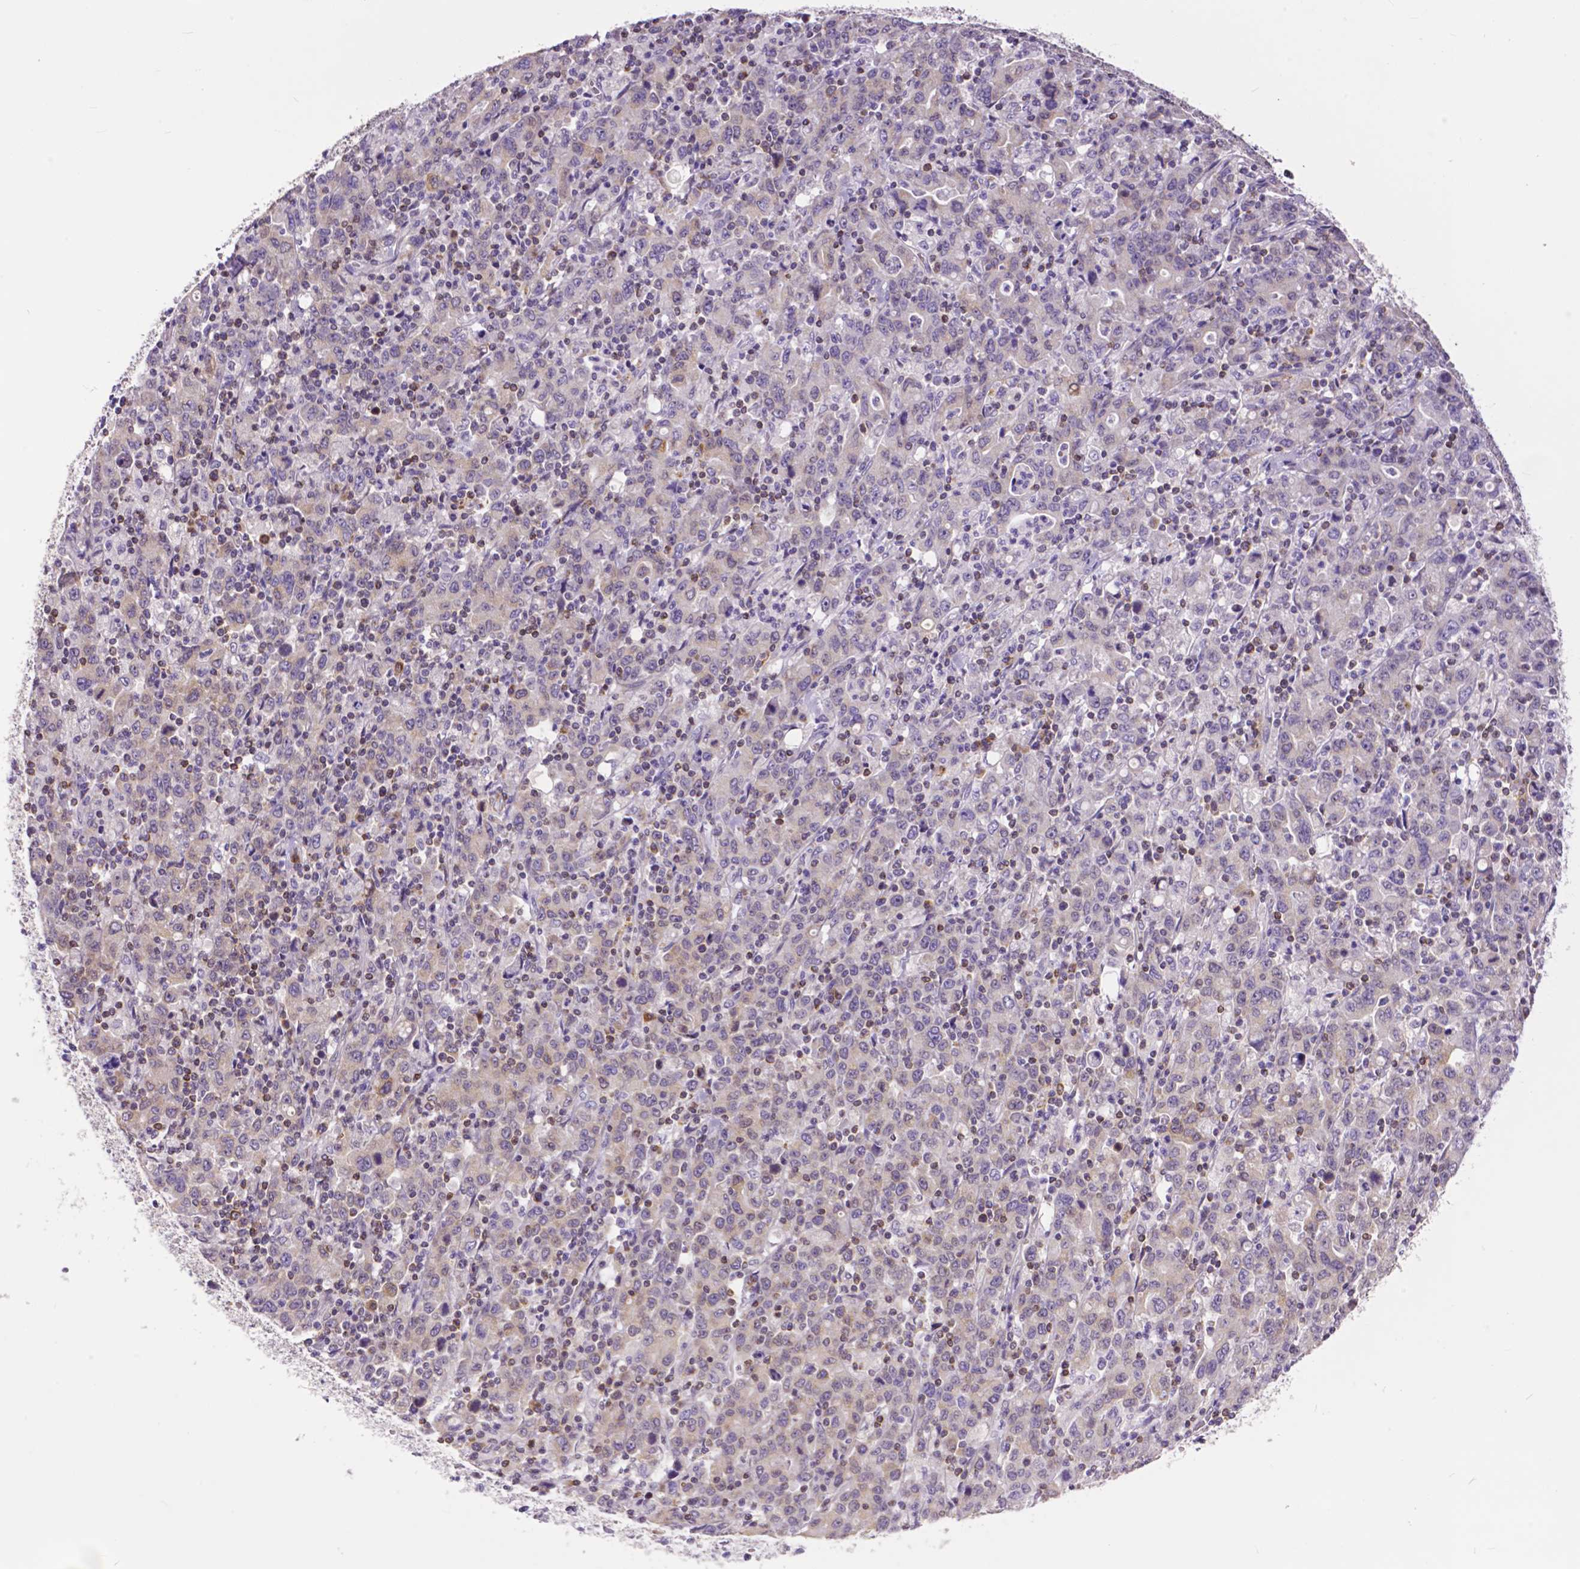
{"staining": {"intensity": "weak", "quantity": ">75%", "location": "cytoplasmic/membranous"}, "tissue": "stomach cancer", "cell_type": "Tumor cells", "image_type": "cancer", "snomed": [{"axis": "morphology", "description": "Adenocarcinoma, NOS"}, {"axis": "topography", "description": "Stomach, upper"}], "caption": "Immunohistochemistry (IHC) staining of stomach adenocarcinoma, which shows low levels of weak cytoplasmic/membranous staining in about >75% of tumor cells indicating weak cytoplasmic/membranous protein positivity. The staining was performed using DAB (brown) for protein detection and nuclei were counterstained in hematoxylin (blue).", "gene": "MCL1", "patient": {"sex": "male", "age": 69}}